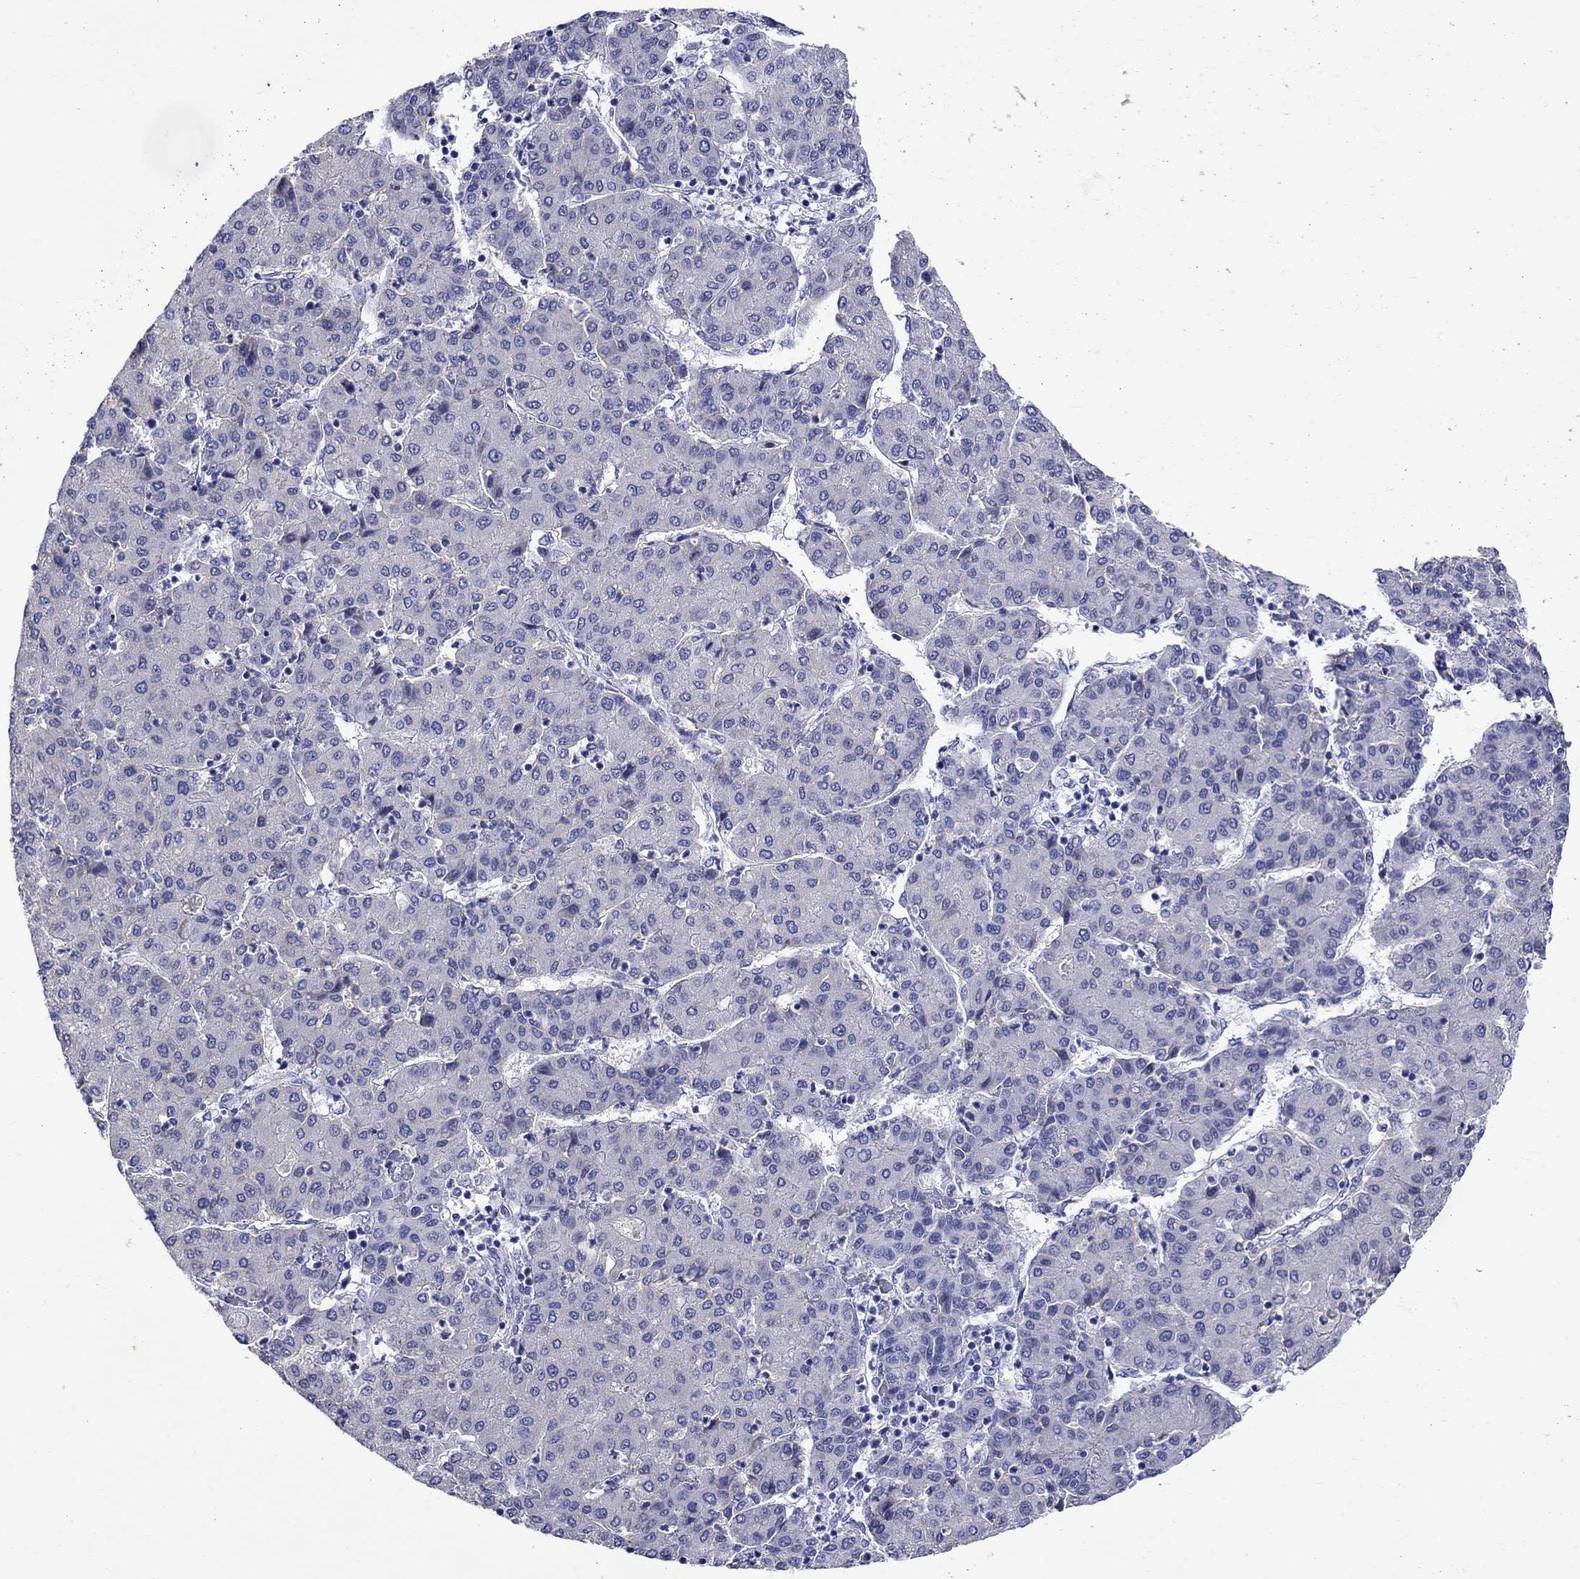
{"staining": {"intensity": "negative", "quantity": "none", "location": "none"}, "tissue": "liver cancer", "cell_type": "Tumor cells", "image_type": "cancer", "snomed": [{"axis": "morphology", "description": "Carcinoma, Hepatocellular, NOS"}, {"axis": "topography", "description": "Liver"}], "caption": "This is a image of IHC staining of hepatocellular carcinoma (liver), which shows no staining in tumor cells.", "gene": "SLC30A3", "patient": {"sex": "male", "age": 65}}